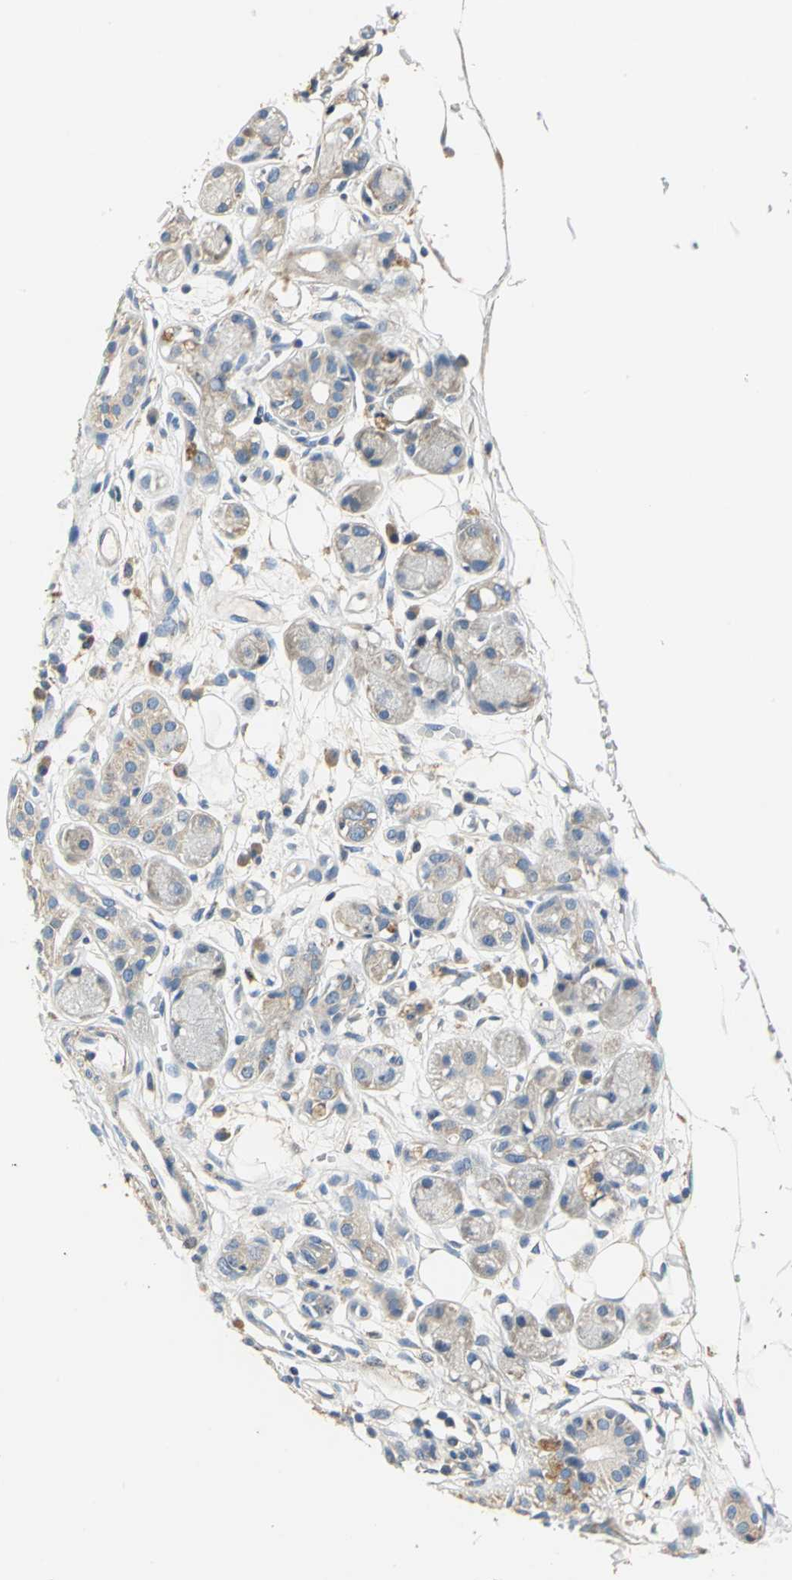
{"staining": {"intensity": "moderate", "quantity": ">75%", "location": "cytoplasmic/membranous"}, "tissue": "adipose tissue", "cell_type": "Adipocytes", "image_type": "normal", "snomed": [{"axis": "morphology", "description": "Normal tissue, NOS"}, {"axis": "morphology", "description": "Inflammation, NOS"}, {"axis": "topography", "description": "Vascular tissue"}, {"axis": "topography", "description": "Salivary gland"}], "caption": "Immunohistochemistry micrograph of normal adipose tissue: adipose tissue stained using immunohistochemistry exhibits medium levels of moderate protein expression localized specifically in the cytoplasmic/membranous of adipocytes, appearing as a cytoplasmic/membranous brown color.", "gene": "DDX3X", "patient": {"sex": "female", "age": 75}}